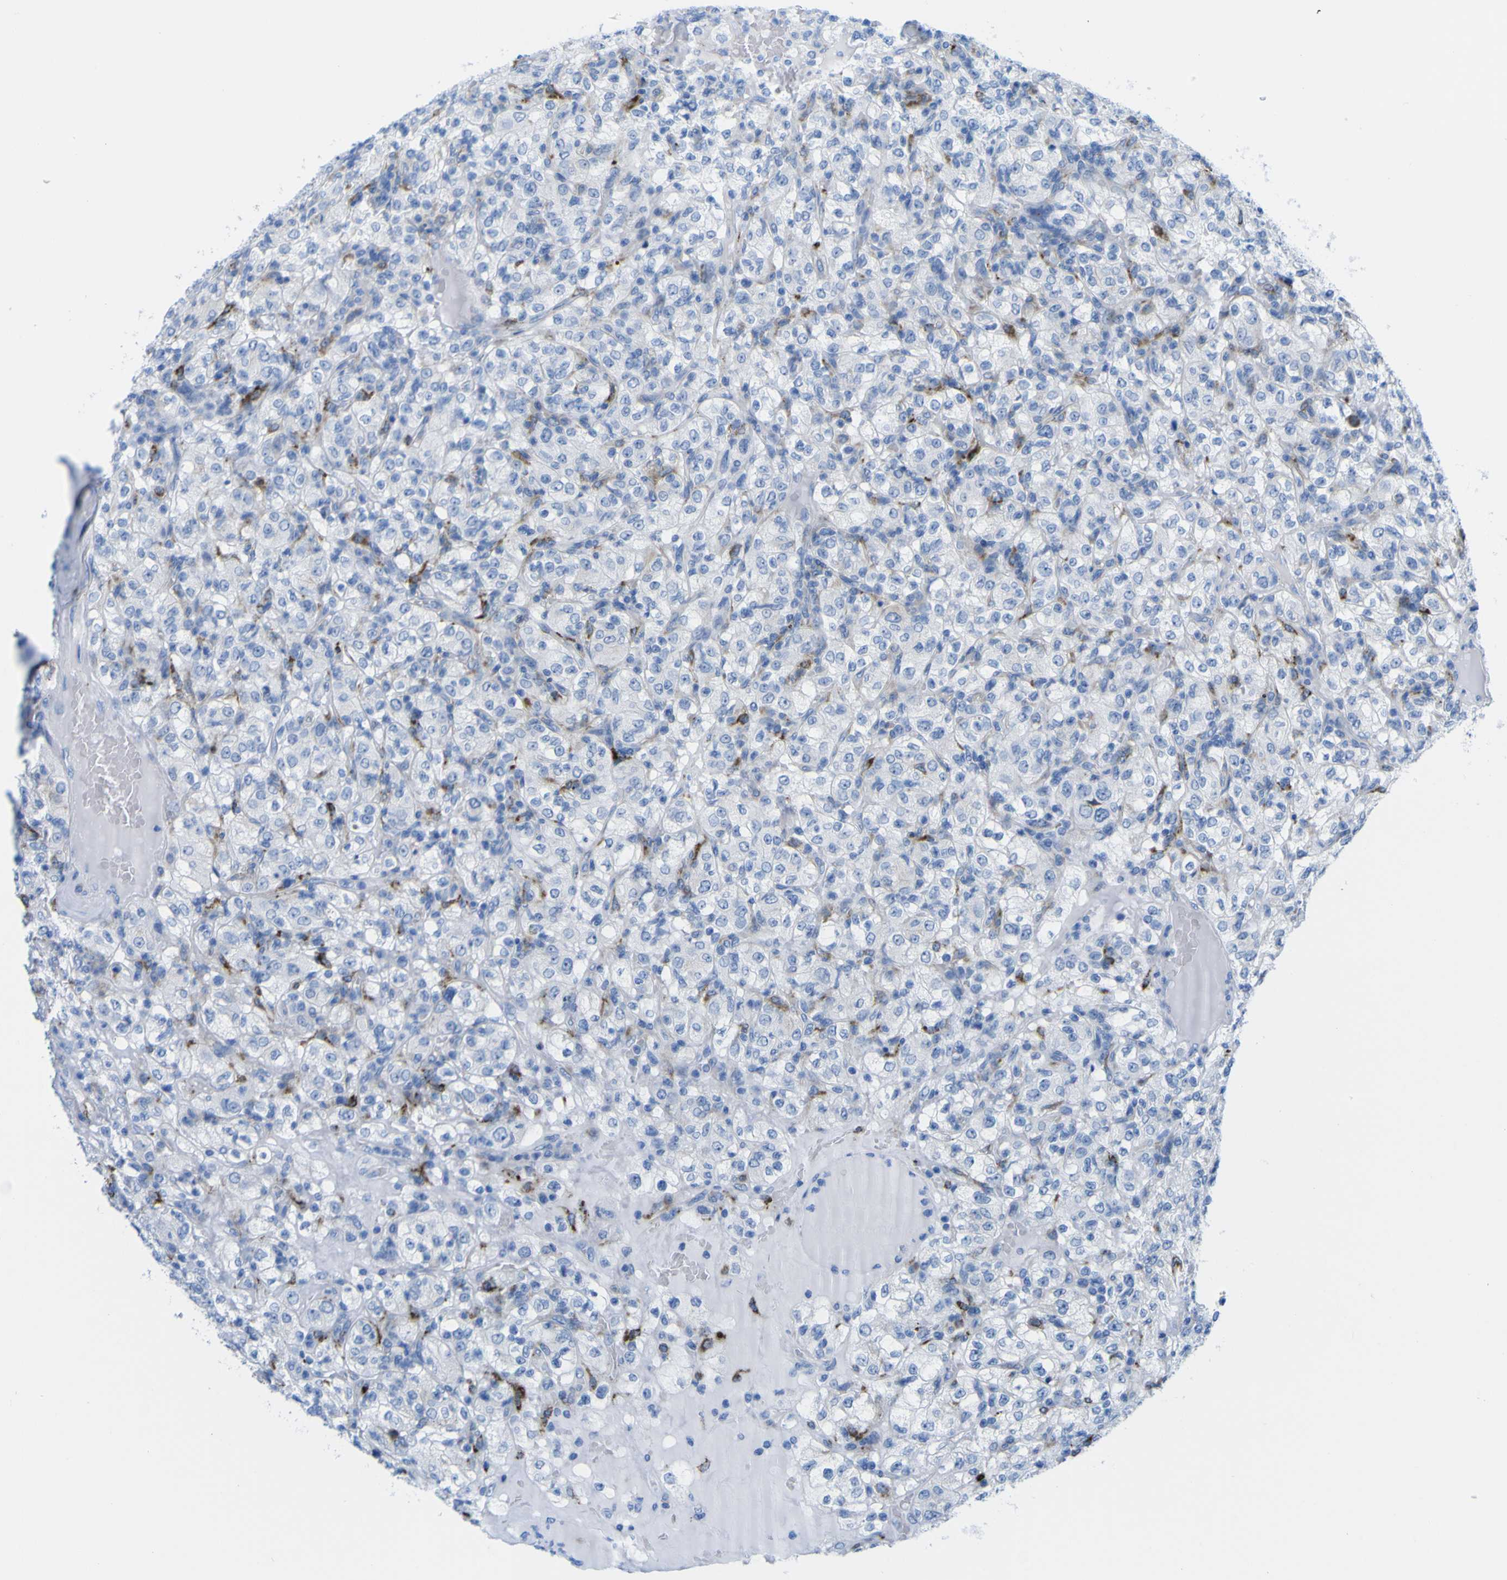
{"staining": {"intensity": "negative", "quantity": "none", "location": "none"}, "tissue": "renal cancer", "cell_type": "Tumor cells", "image_type": "cancer", "snomed": [{"axis": "morphology", "description": "Normal tissue, NOS"}, {"axis": "morphology", "description": "Adenocarcinoma, NOS"}, {"axis": "topography", "description": "Kidney"}], "caption": "Immunohistochemical staining of renal cancer demonstrates no significant expression in tumor cells.", "gene": "PLD3", "patient": {"sex": "female", "age": 72}}